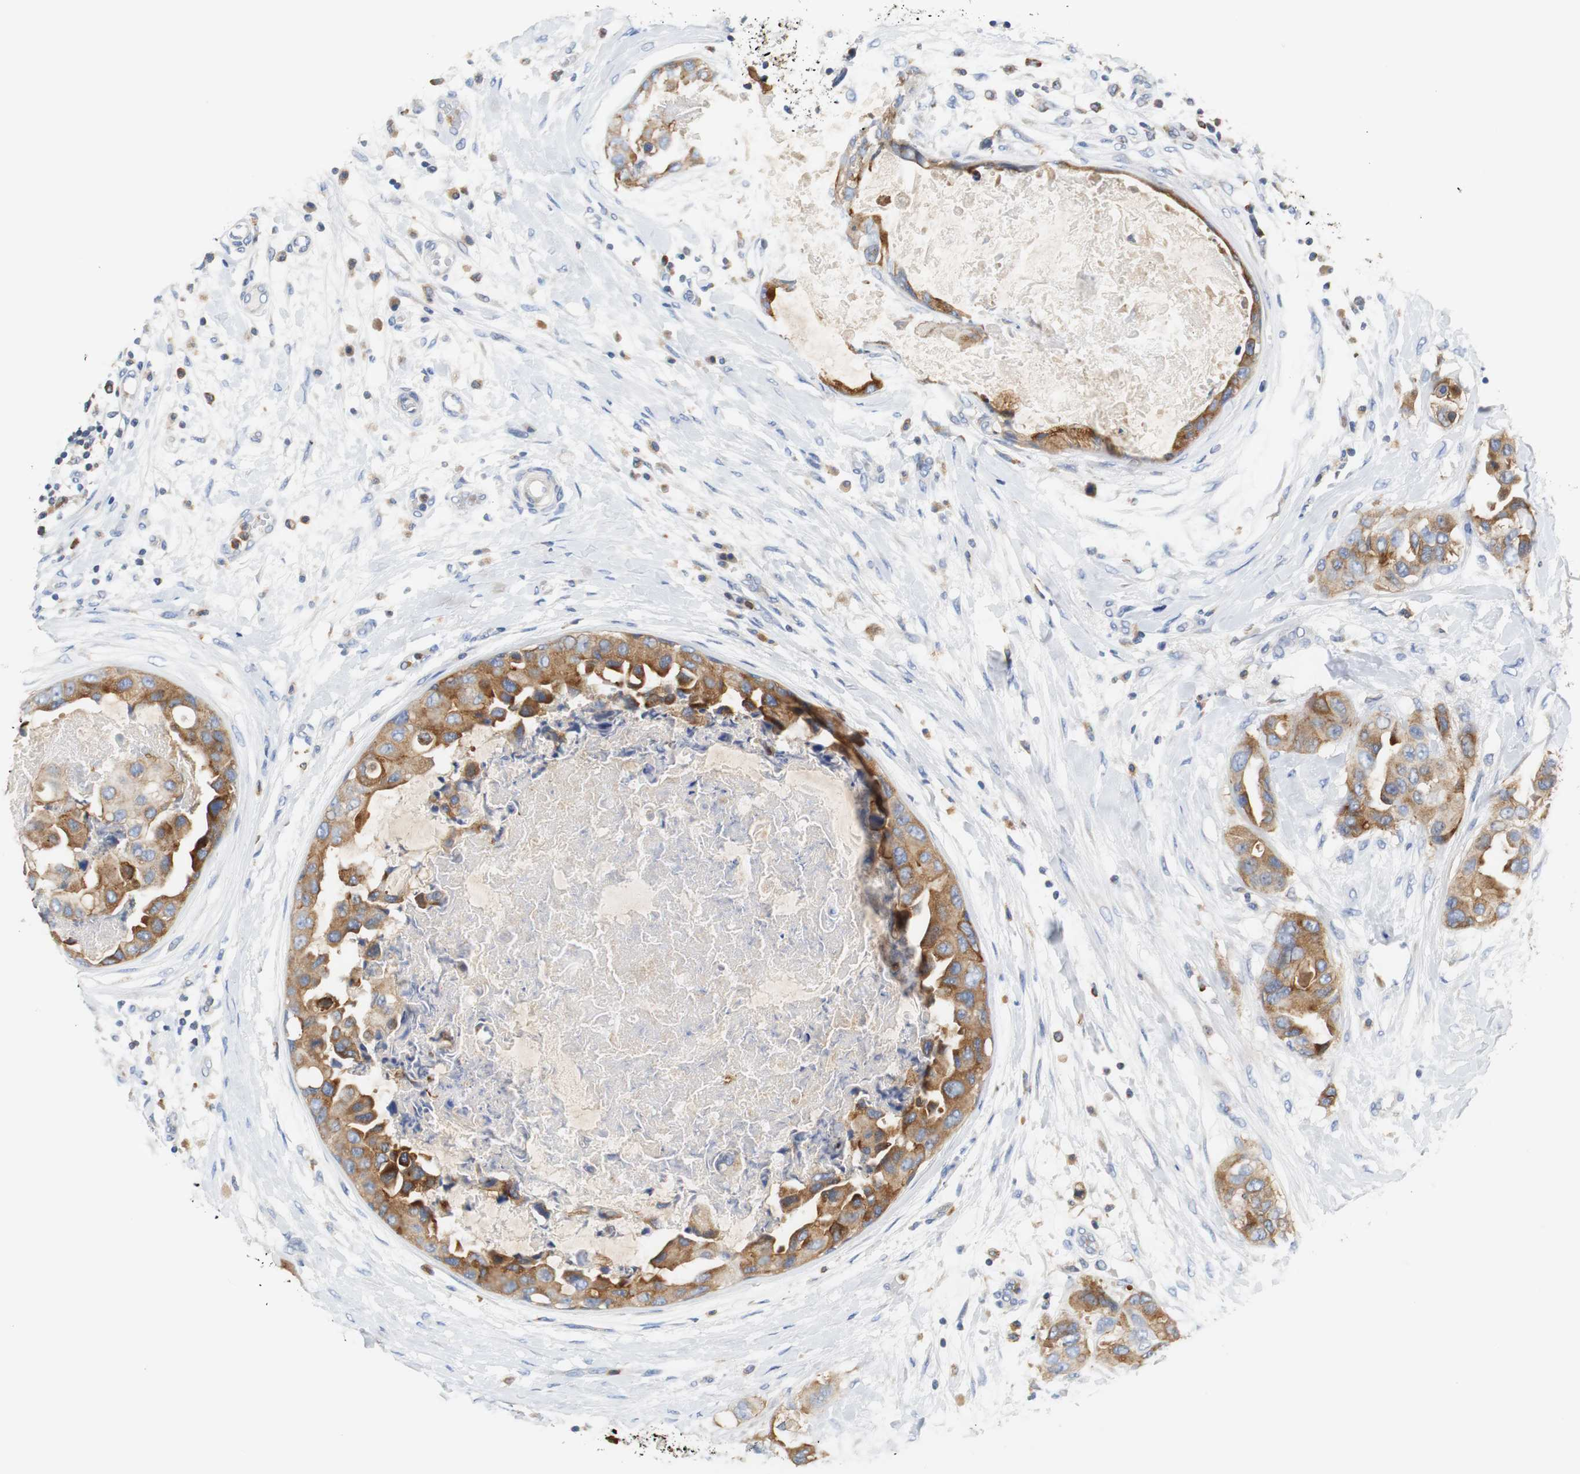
{"staining": {"intensity": "strong", "quantity": ">75%", "location": "cytoplasmic/membranous"}, "tissue": "breast cancer", "cell_type": "Tumor cells", "image_type": "cancer", "snomed": [{"axis": "morphology", "description": "Duct carcinoma"}, {"axis": "topography", "description": "Breast"}], "caption": "Tumor cells display high levels of strong cytoplasmic/membranous expression in approximately >75% of cells in breast cancer (intraductal carcinoma).", "gene": "VAMP8", "patient": {"sex": "female", "age": 40}}